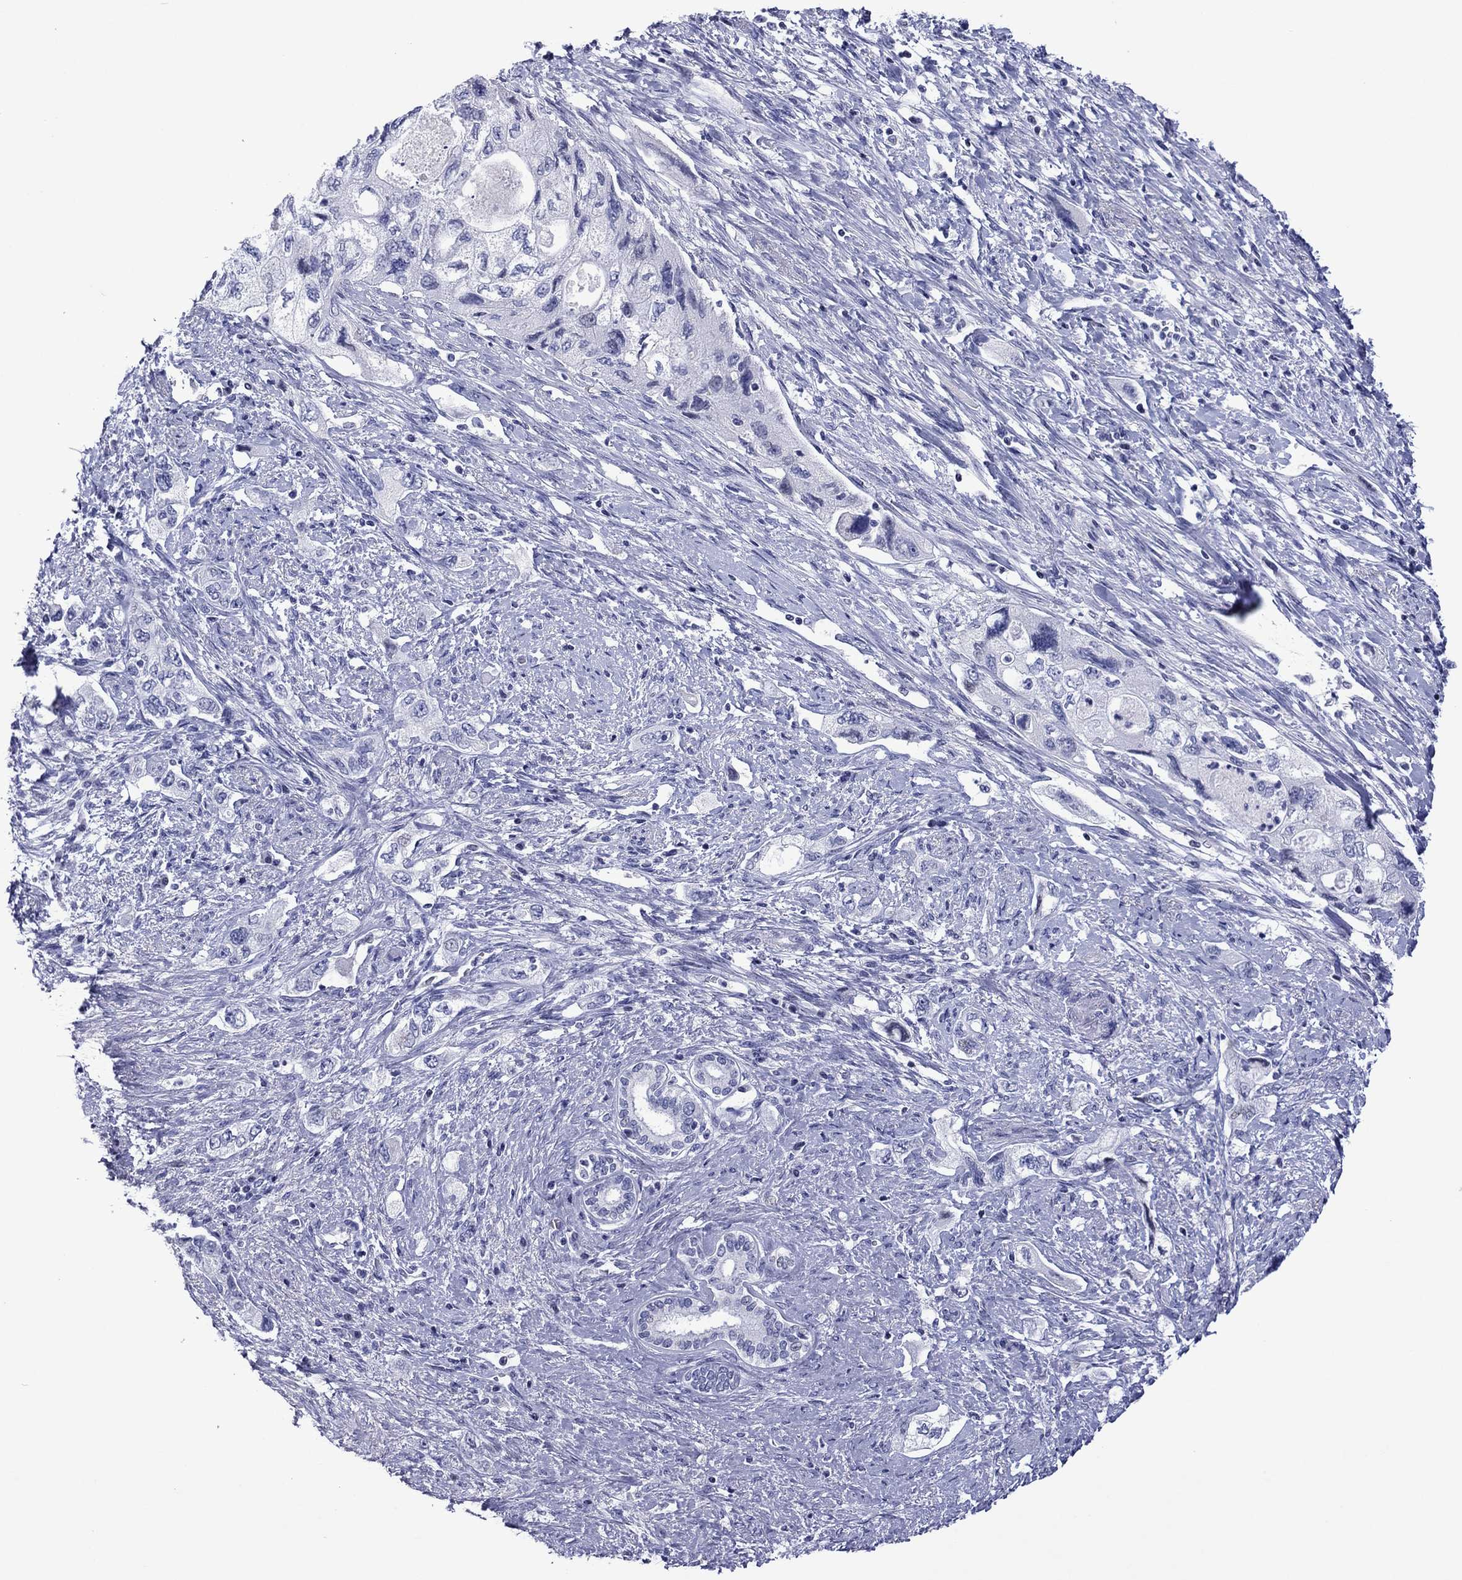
{"staining": {"intensity": "negative", "quantity": "none", "location": "none"}, "tissue": "pancreatic cancer", "cell_type": "Tumor cells", "image_type": "cancer", "snomed": [{"axis": "morphology", "description": "Adenocarcinoma, NOS"}, {"axis": "topography", "description": "Pancreas"}], "caption": "This is an IHC histopathology image of human pancreatic cancer (adenocarcinoma). There is no expression in tumor cells.", "gene": "PIWIL1", "patient": {"sex": "female", "age": 73}}